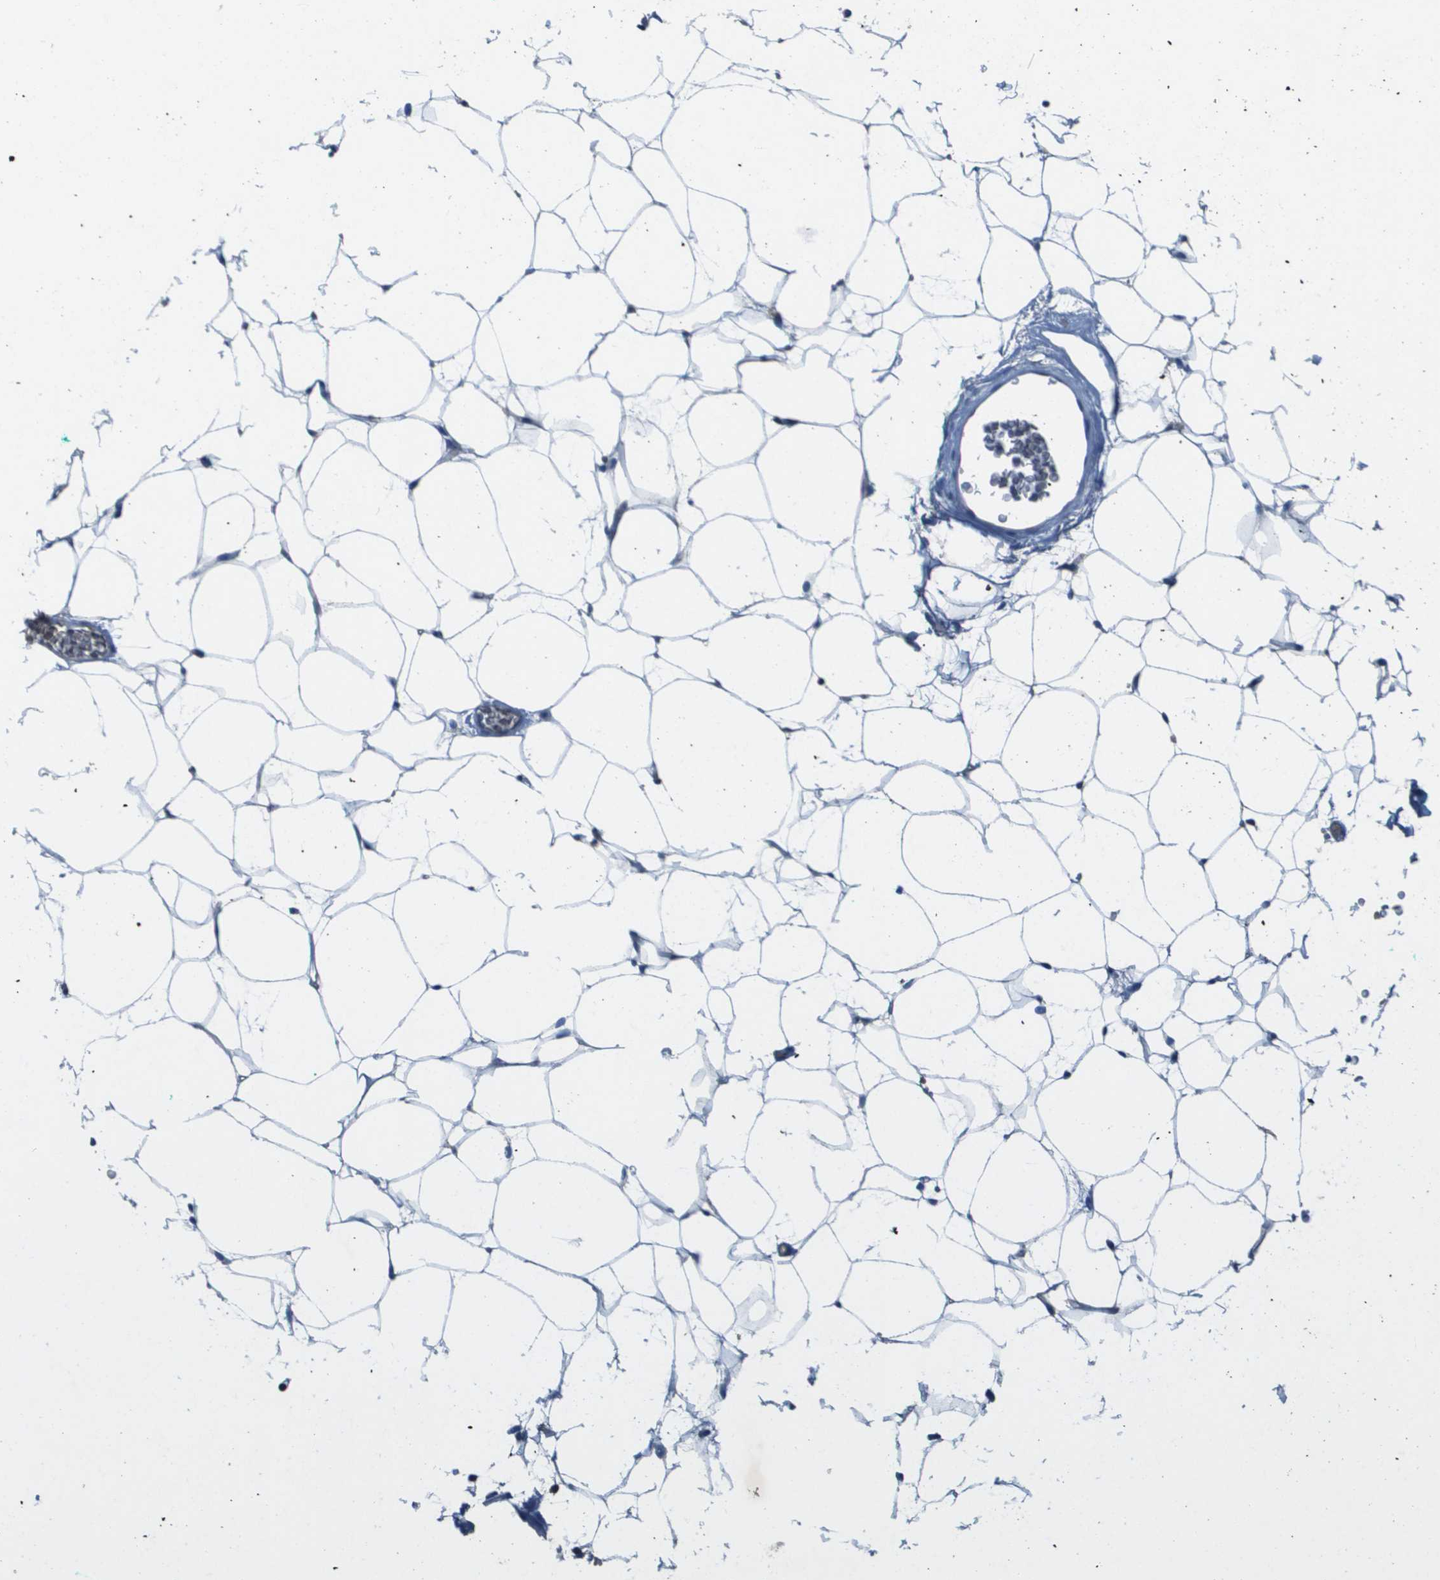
{"staining": {"intensity": "negative", "quantity": "none", "location": "none"}, "tissue": "adipose tissue", "cell_type": "Adipocytes", "image_type": "normal", "snomed": [{"axis": "morphology", "description": "Normal tissue, NOS"}, {"axis": "topography", "description": "Breast"}, {"axis": "topography", "description": "Soft tissue"}], "caption": "IHC image of benign adipose tissue: human adipose tissue stained with DAB (3,3'-diaminobenzidine) demonstrates no significant protein staining in adipocytes. (Brightfield microscopy of DAB (3,3'-diaminobenzidine) immunohistochemistry (IHC) at high magnification).", "gene": "CAMK4", "patient": {"sex": "female", "age": 75}}